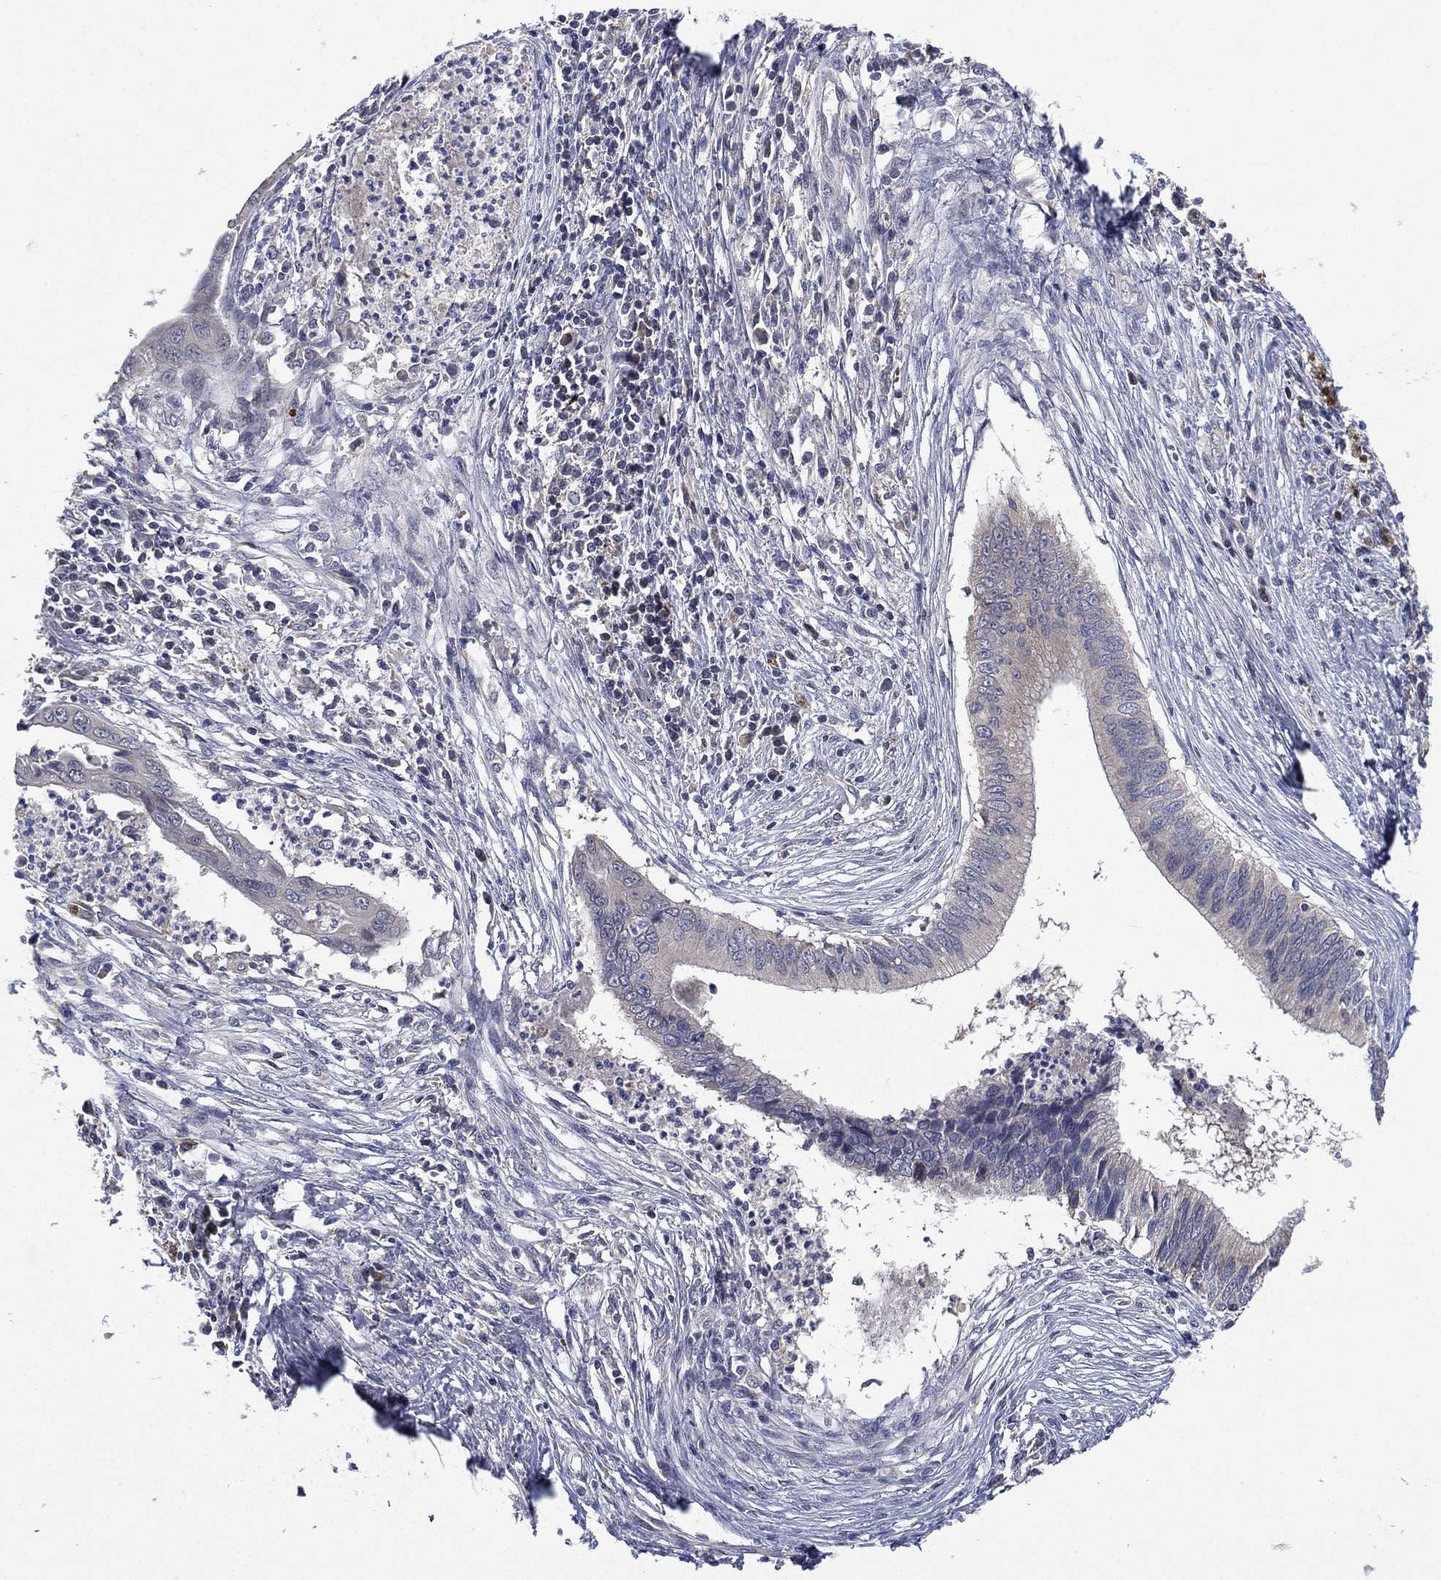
{"staining": {"intensity": "negative", "quantity": "none", "location": "none"}, "tissue": "cervical cancer", "cell_type": "Tumor cells", "image_type": "cancer", "snomed": [{"axis": "morphology", "description": "Adenocarcinoma, NOS"}, {"axis": "topography", "description": "Cervix"}], "caption": "Cervical adenocarcinoma stained for a protein using IHC exhibits no staining tumor cells.", "gene": "MPP7", "patient": {"sex": "female", "age": 42}}